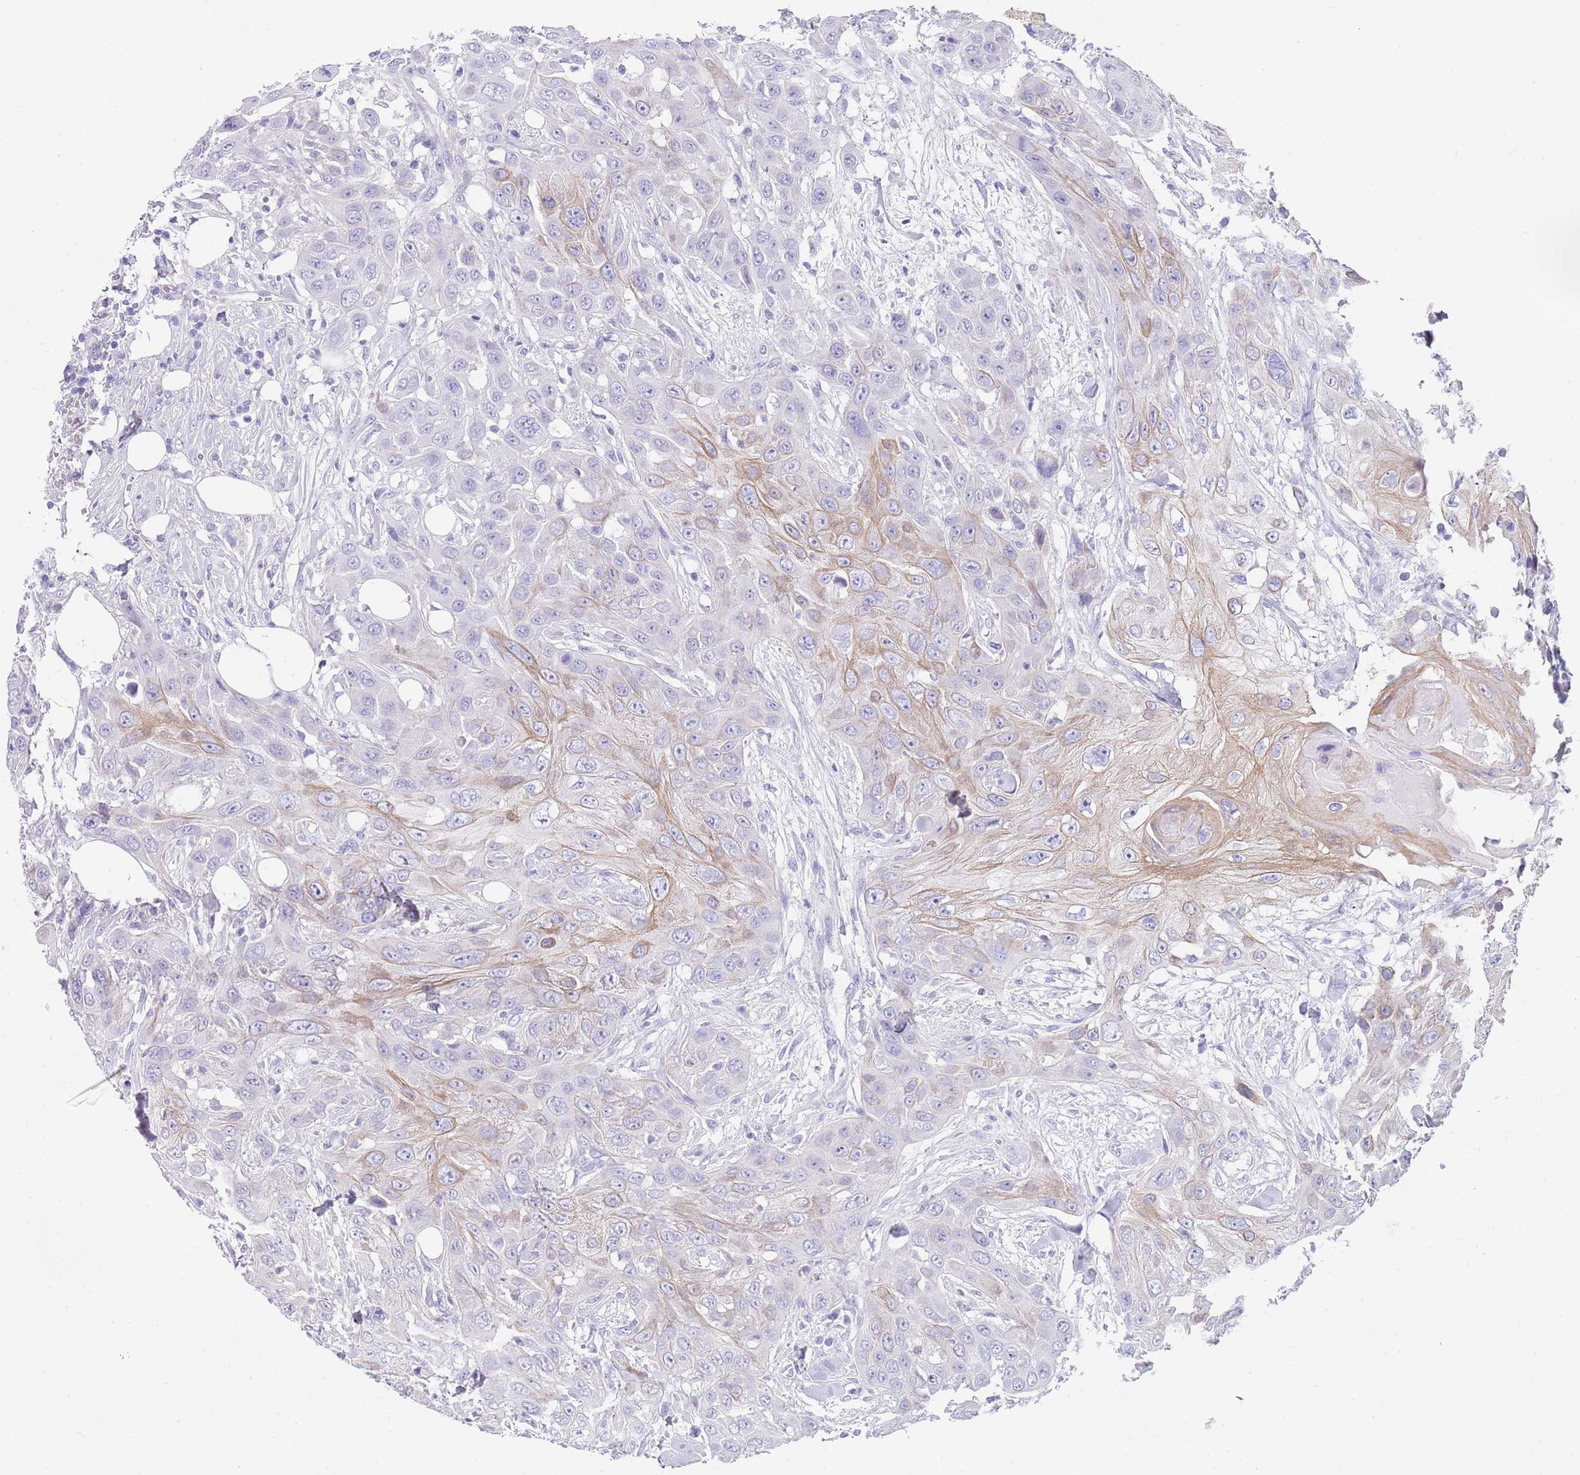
{"staining": {"intensity": "moderate", "quantity": "<25%", "location": "cytoplasmic/membranous"}, "tissue": "head and neck cancer", "cell_type": "Tumor cells", "image_type": "cancer", "snomed": [{"axis": "morphology", "description": "Squamous cell carcinoma, NOS"}, {"axis": "topography", "description": "Head-Neck"}], "caption": "This photomicrograph demonstrates head and neck squamous cell carcinoma stained with immunohistochemistry to label a protein in brown. The cytoplasmic/membranous of tumor cells show moderate positivity for the protein. Nuclei are counter-stained blue.", "gene": "CPXM2", "patient": {"sex": "male", "age": 81}}